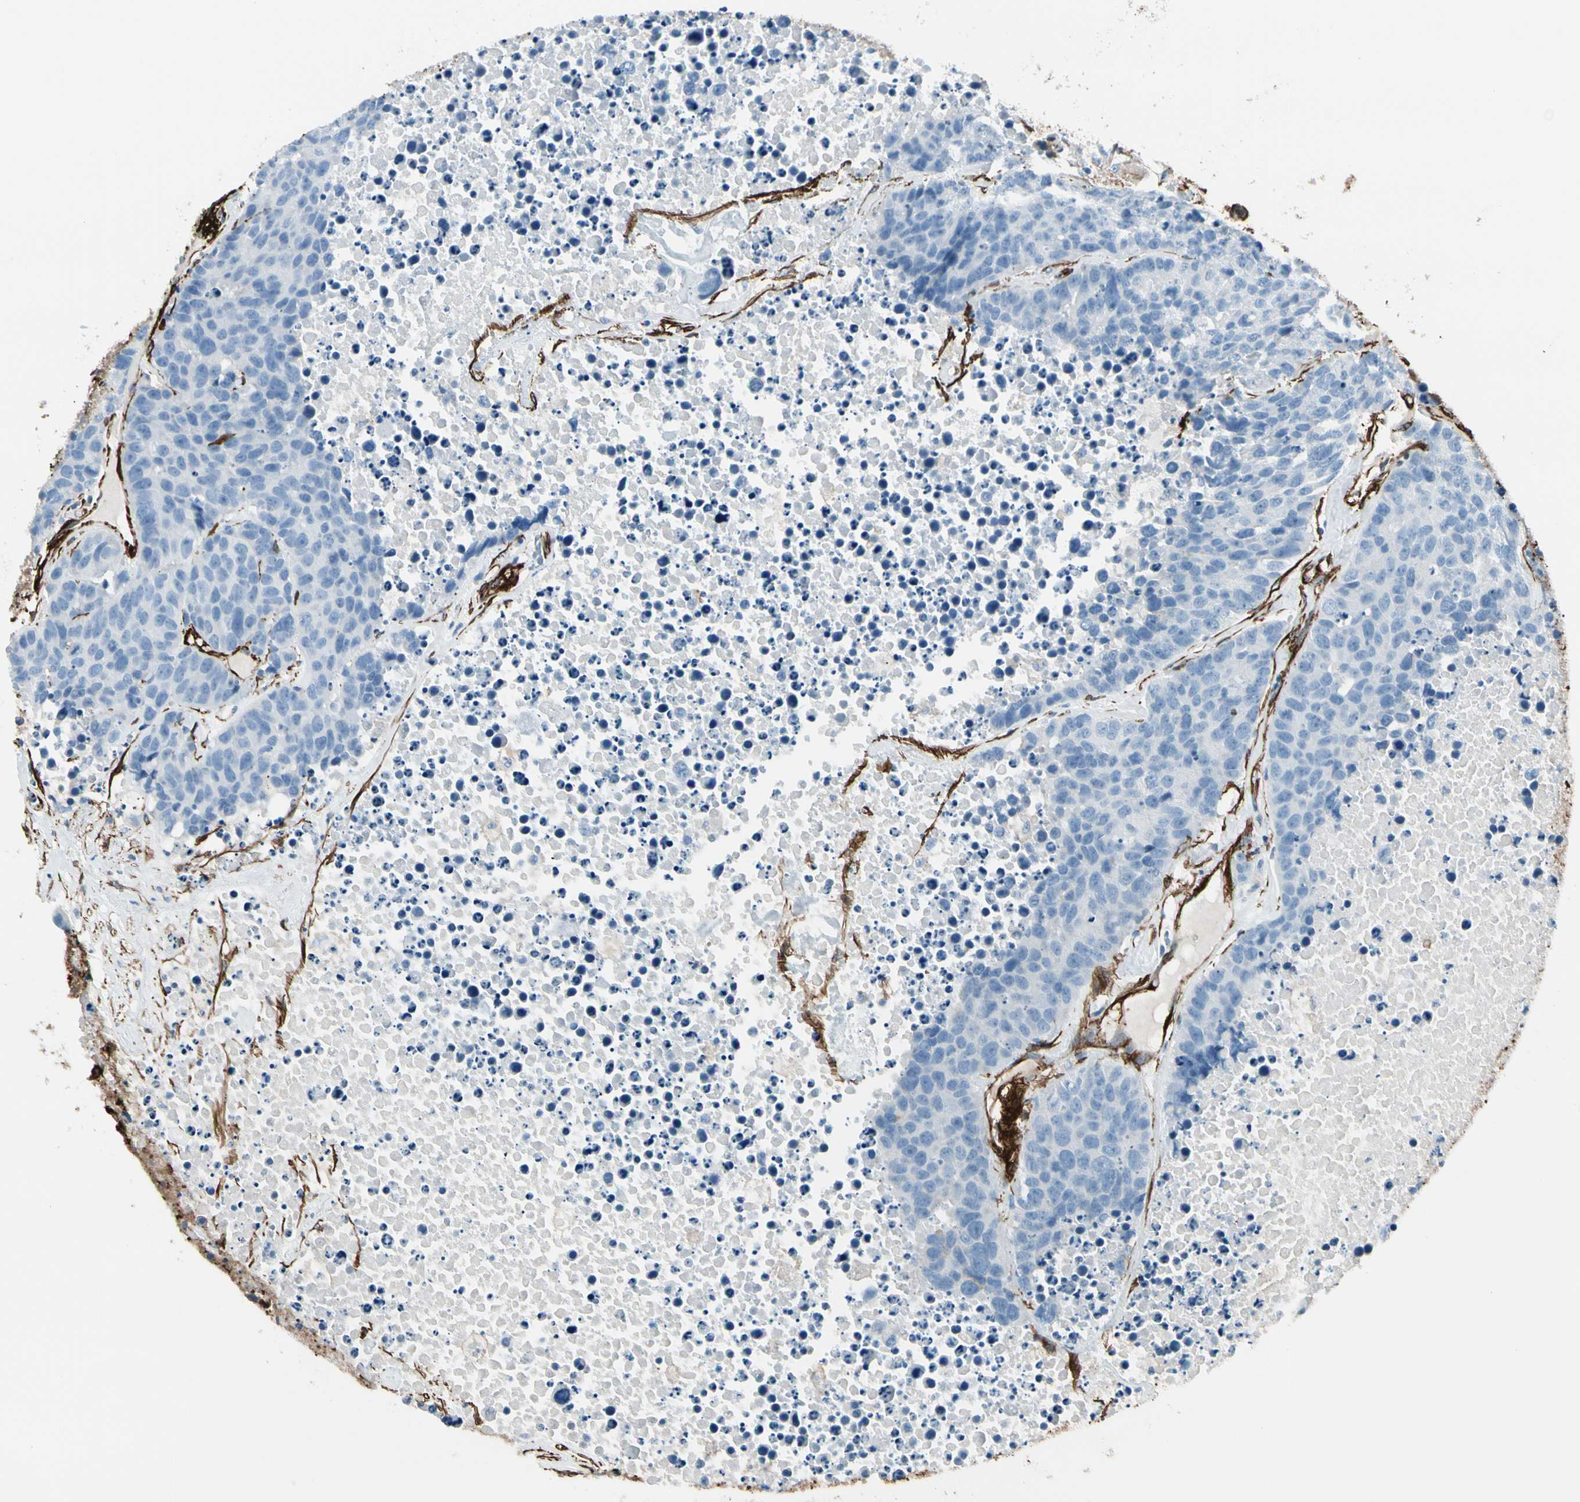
{"staining": {"intensity": "negative", "quantity": "none", "location": "none"}, "tissue": "carcinoid", "cell_type": "Tumor cells", "image_type": "cancer", "snomed": [{"axis": "morphology", "description": "Carcinoid, malignant, NOS"}, {"axis": "topography", "description": "Lung"}], "caption": "Micrograph shows no significant protein staining in tumor cells of malignant carcinoid. (DAB (3,3'-diaminobenzidine) IHC with hematoxylin counter stain).", "gene": "CALD1", "patient": {"sex": "male", "age": 60}}